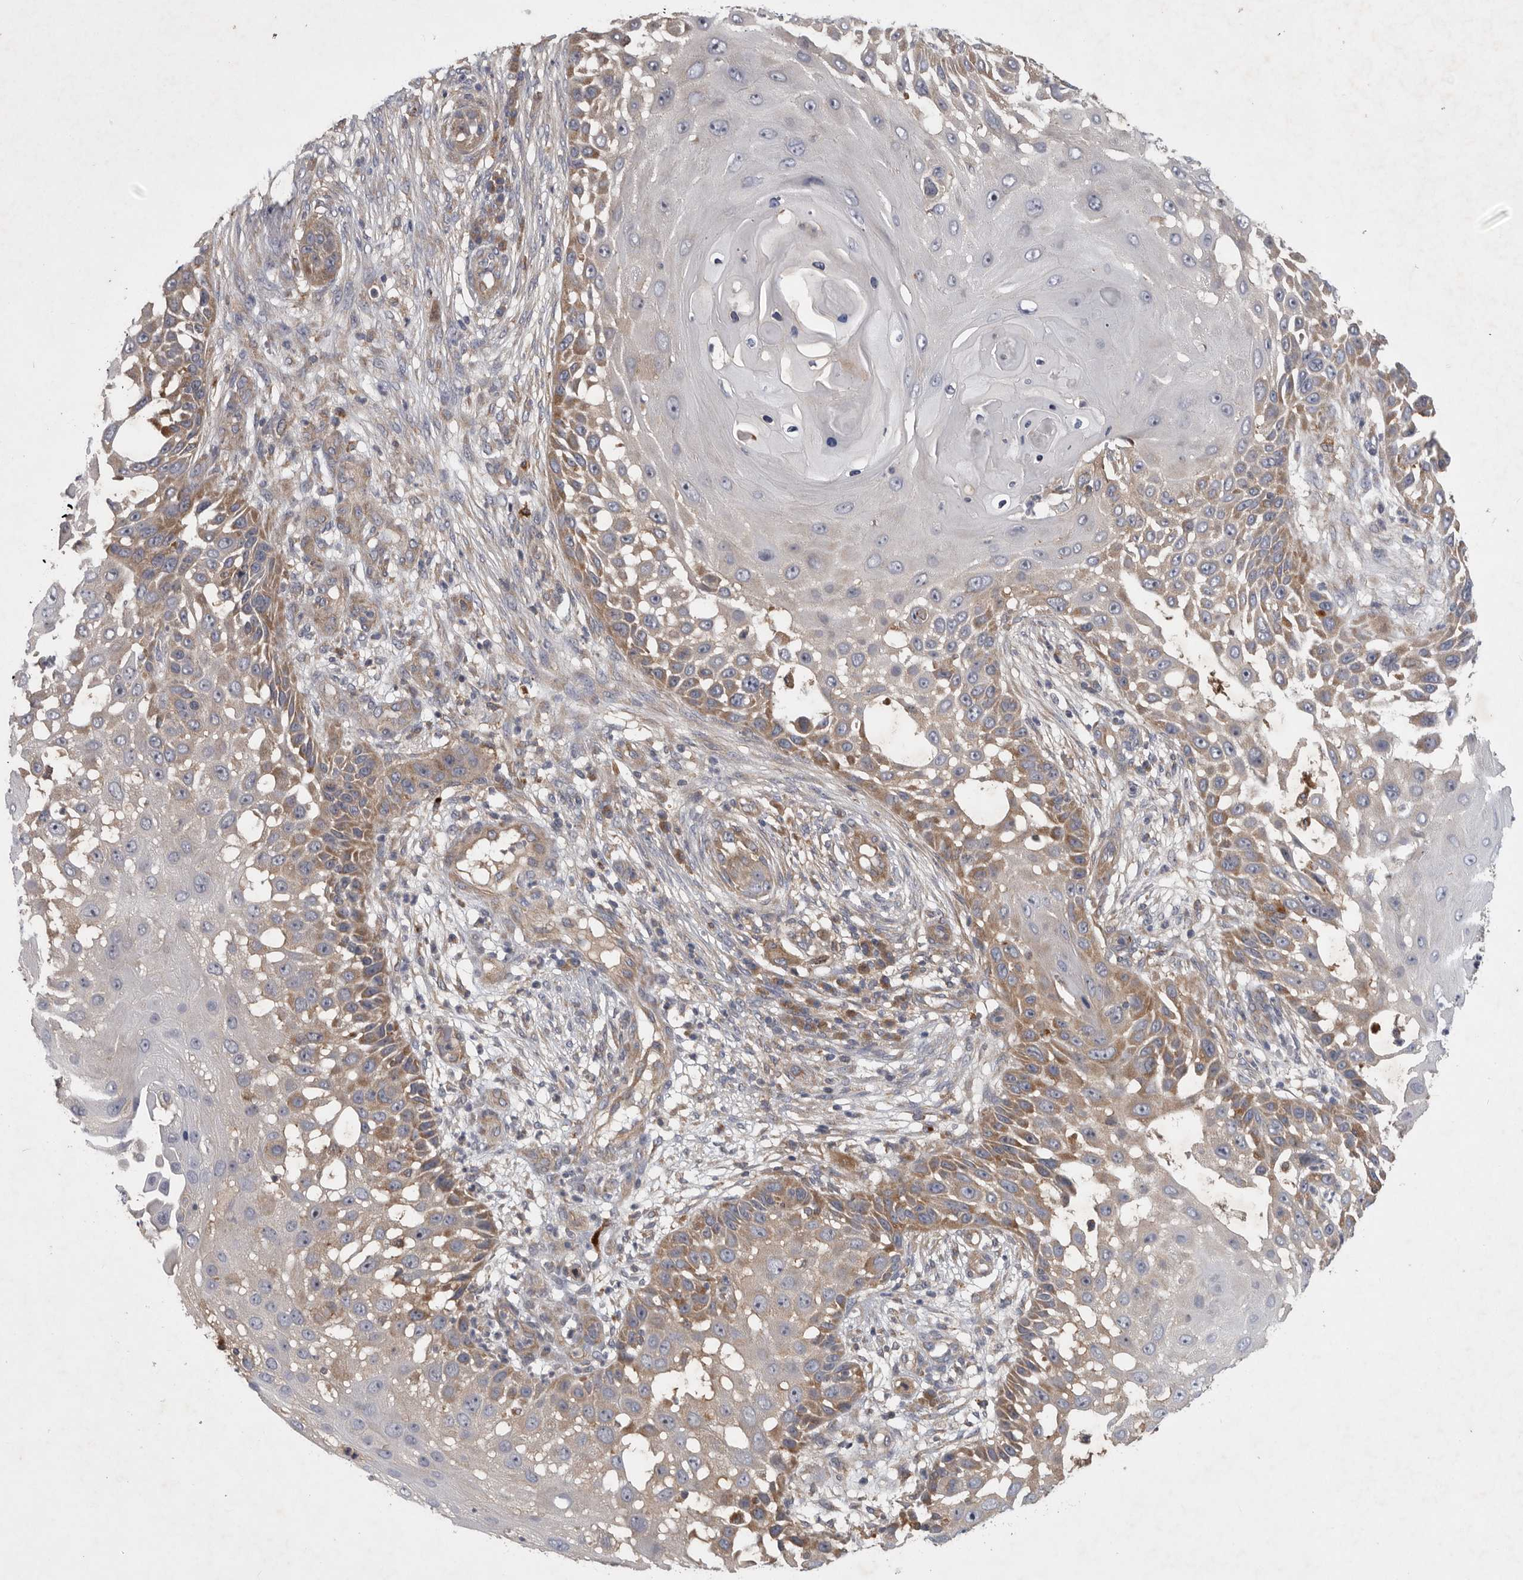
{"staining": {"intensity": "weak", "quantity": "<25%", "location": "cytoplasmic/membranous"}, "tissue": "skin cancer", "cell_type": "Tumor cells", "image_type": "cancer", "snomed": [{"axis": "morphology", "description": "Squamous cell carcinoma, NOS"}, {"axis": "topography", "description": "Skin"}], "caption": "This is an immunohistochemistry image of squamous cell carcinoma (skin). There is no staining in tumor cells.", "gene": "C1orf109", "patient": {"sex": "female", "age": 44}}